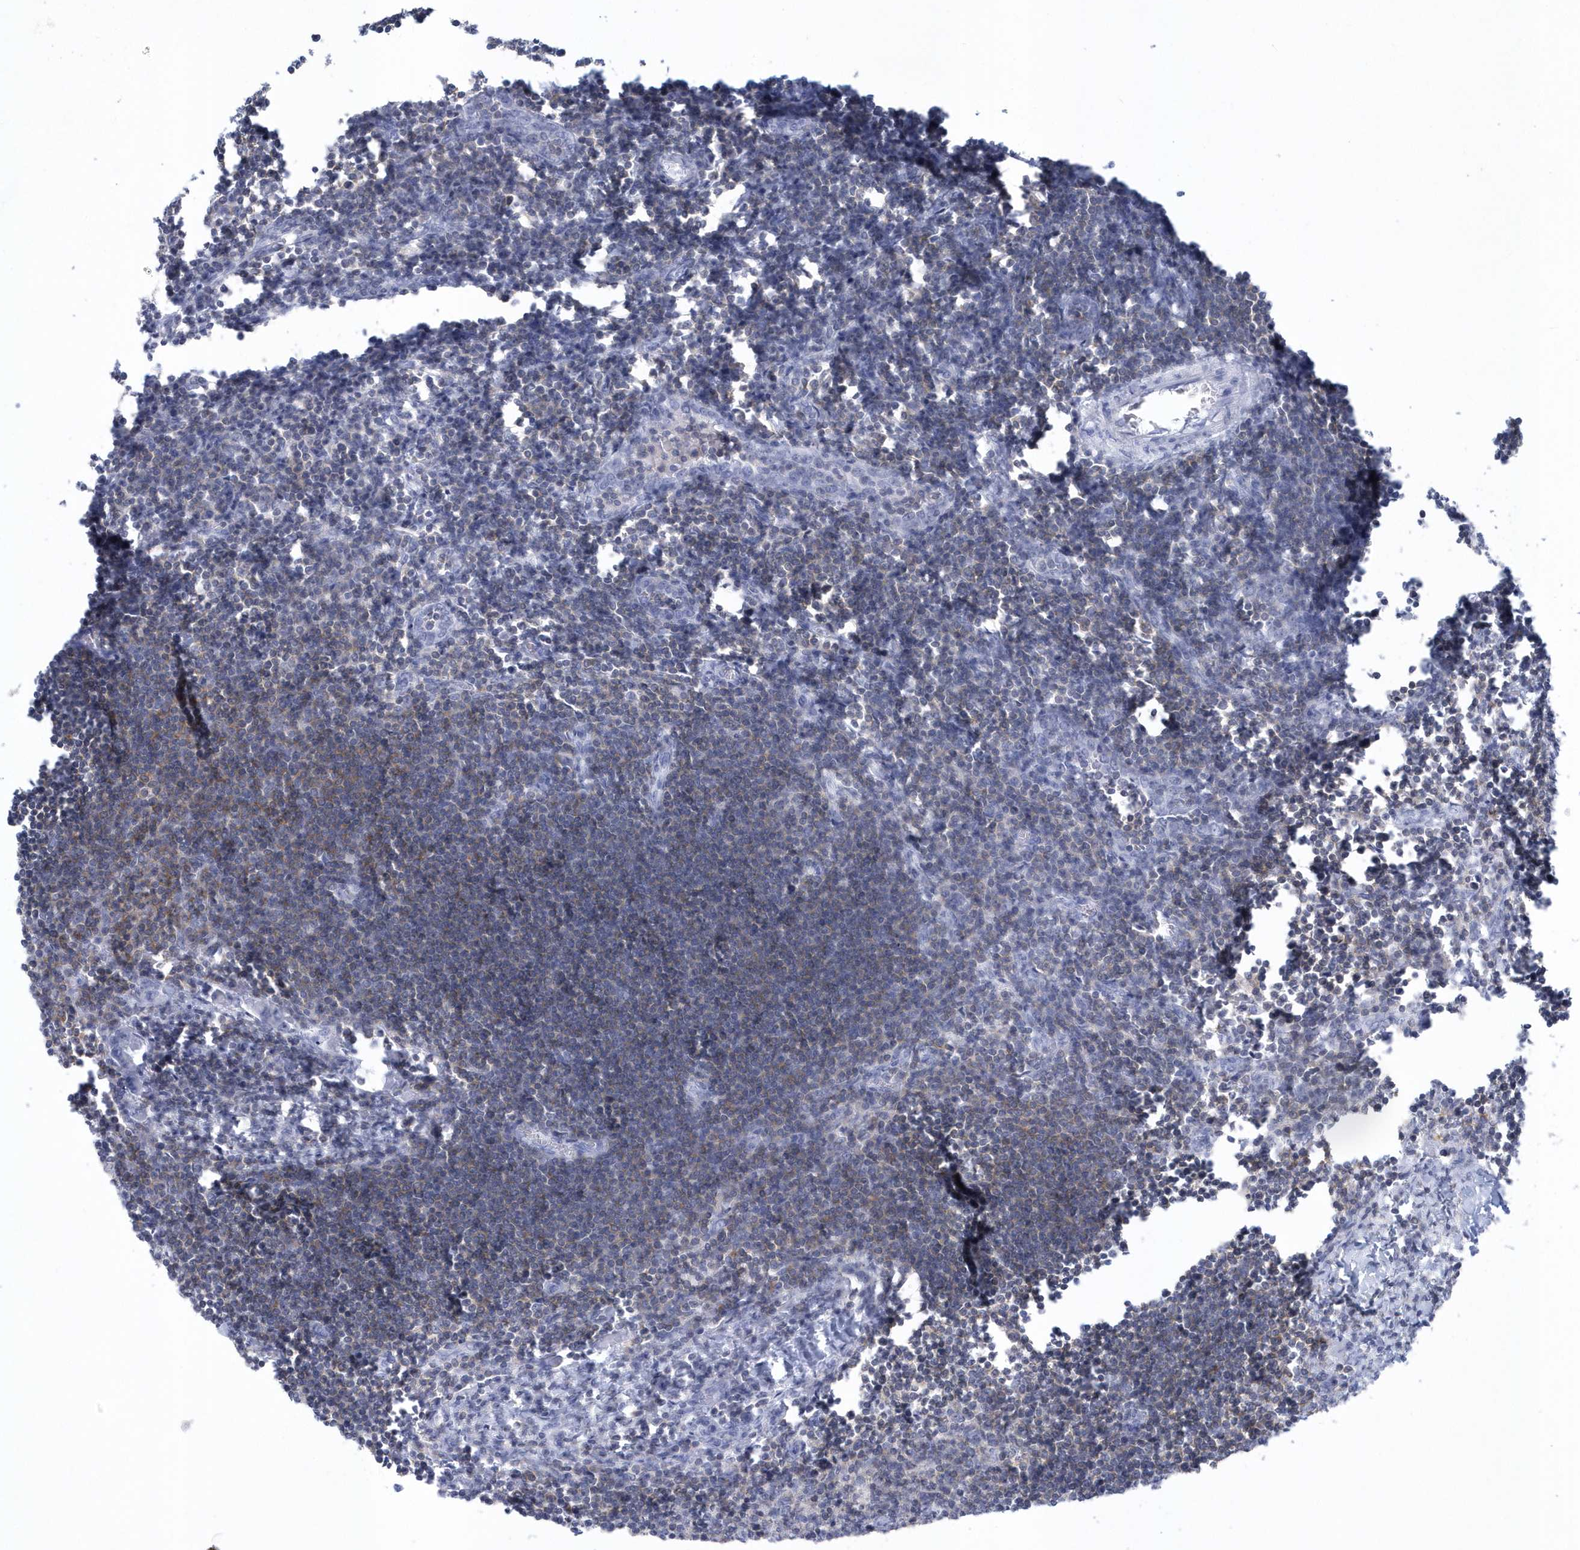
{"staining": {"intensity": "moderate", "quantity": "25%-75%", "location": "cytoplasmic/membranous"}, "tissue": "lymph node", "cell_type": "Non-germinal center cells", "image_type": "normal", "snomed": [{"axis": "morphology", "description": "Normal tissue, NOS"}, {"axis": "morphology", "description": "Malignant melanoma, Metastatic site"}, {"axis": "topography", "description": "Lymph node"}], "caption": "DAB (3,3'-diaminobenzidine) immunohistochemical staining of benign lymph node demonstrates moderate cytoplasmic/membranous protein staining in approximately 25%-75% of non-germinal center cells. The protein is shown in brown color, while the nuclei are stained blue.", "gene": "PSD4", "patient": {"sex": "male", "age": 41}}